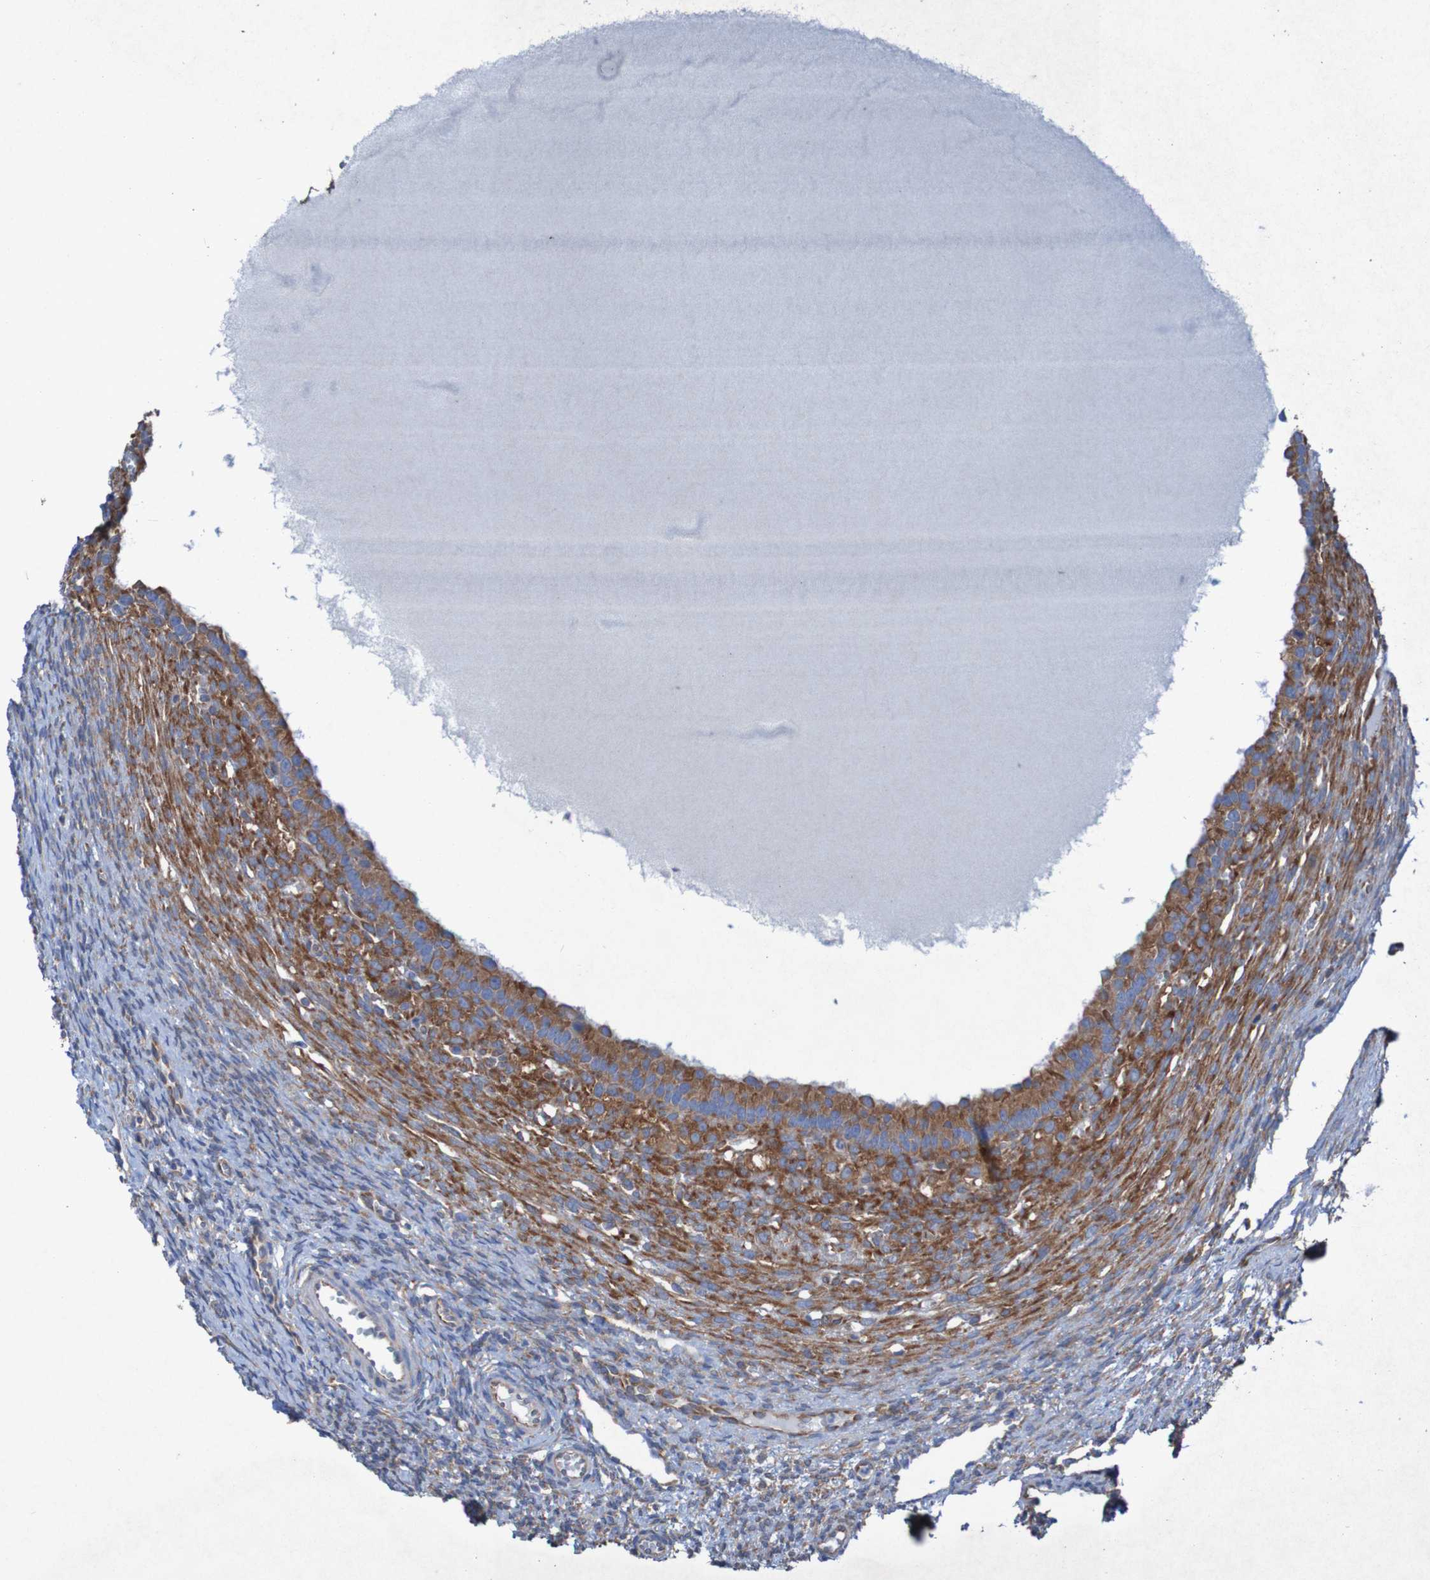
{"staining": {"intensity": "moderate", "quantity": ">75%", "location": "cytoplasmic/membranous"}, "tissue": "ovary", "cell_type": "Follicle cells", "image_type": "normal", "snomed": [{"axis": "morphology", "description": "Normal tissue, NOS"}, {"axis": "topography", "description": "Ovary"}], "caption": "IHC staining of unremarkable ovary, which displays medium levels of moderate cytoplasmic/membranous positivity in about >75% of follicle cells indicating moderate cytoplasmic/membranous protein staining. The staining was performed using DAB (3,3'-diaminobenzidine) (brown) for protein detection and nuclei were counterstained in hematoxylin (blue).", "gene": "RPL10L", "patient": {"sex": "female", "age": 33}}